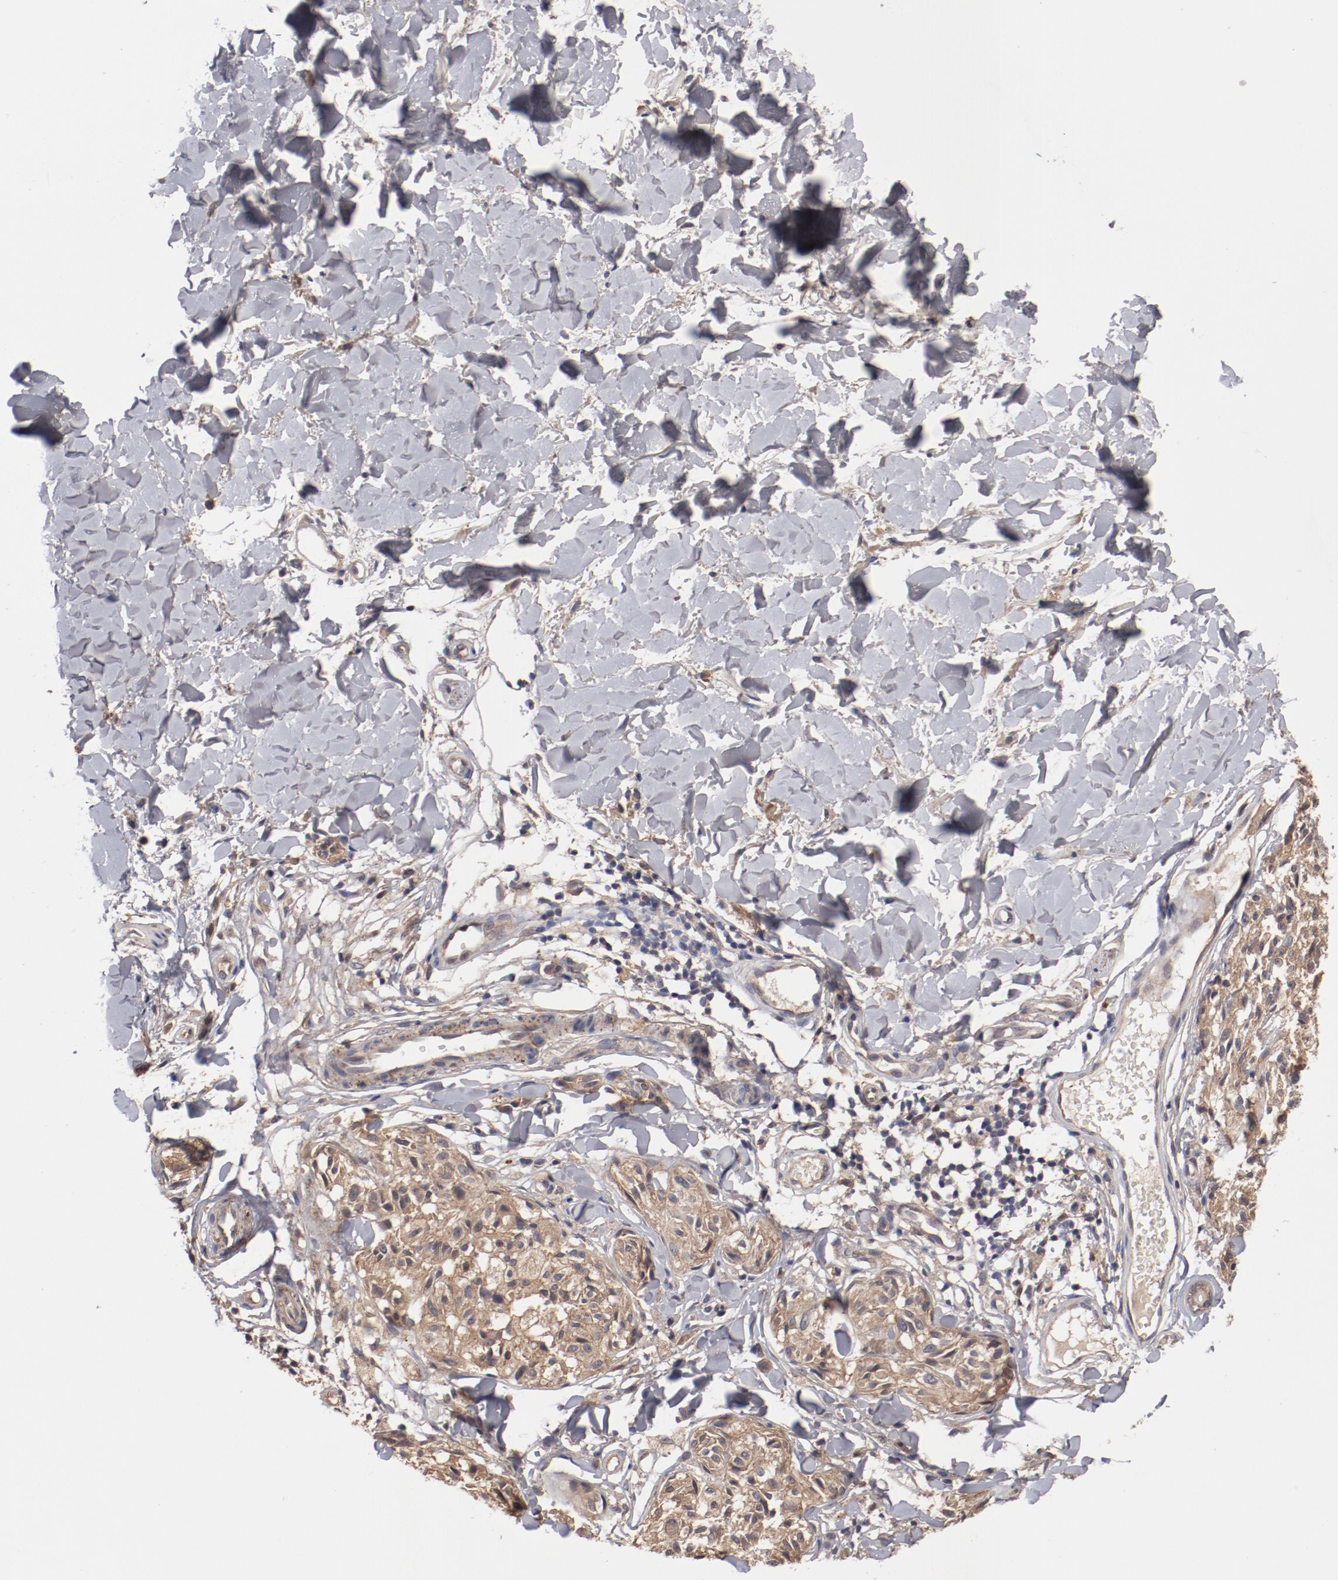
{"staining": {"intensity": "weak", "quantity": "25%-75%", "location": "cytoplasmic/membranous"}, "tissue": "melanoma", "cell_type": "Tumor cells", "image_type": "cancer", "snomed": [{"axis": "morphology", "description": "Malignant melanoma, Metastatic site"}, {"axis": "topography", "description": "Skin"}], "caption": "Brown immunohistochemical staining in malignant melanoma (metastatic site) demonstrates weak cytoplasmic/membranous expression in approximately 25%-75% of tumor cells.", "gene": "DNAAF2", "patient": {"sex": "female", "age": 66}}